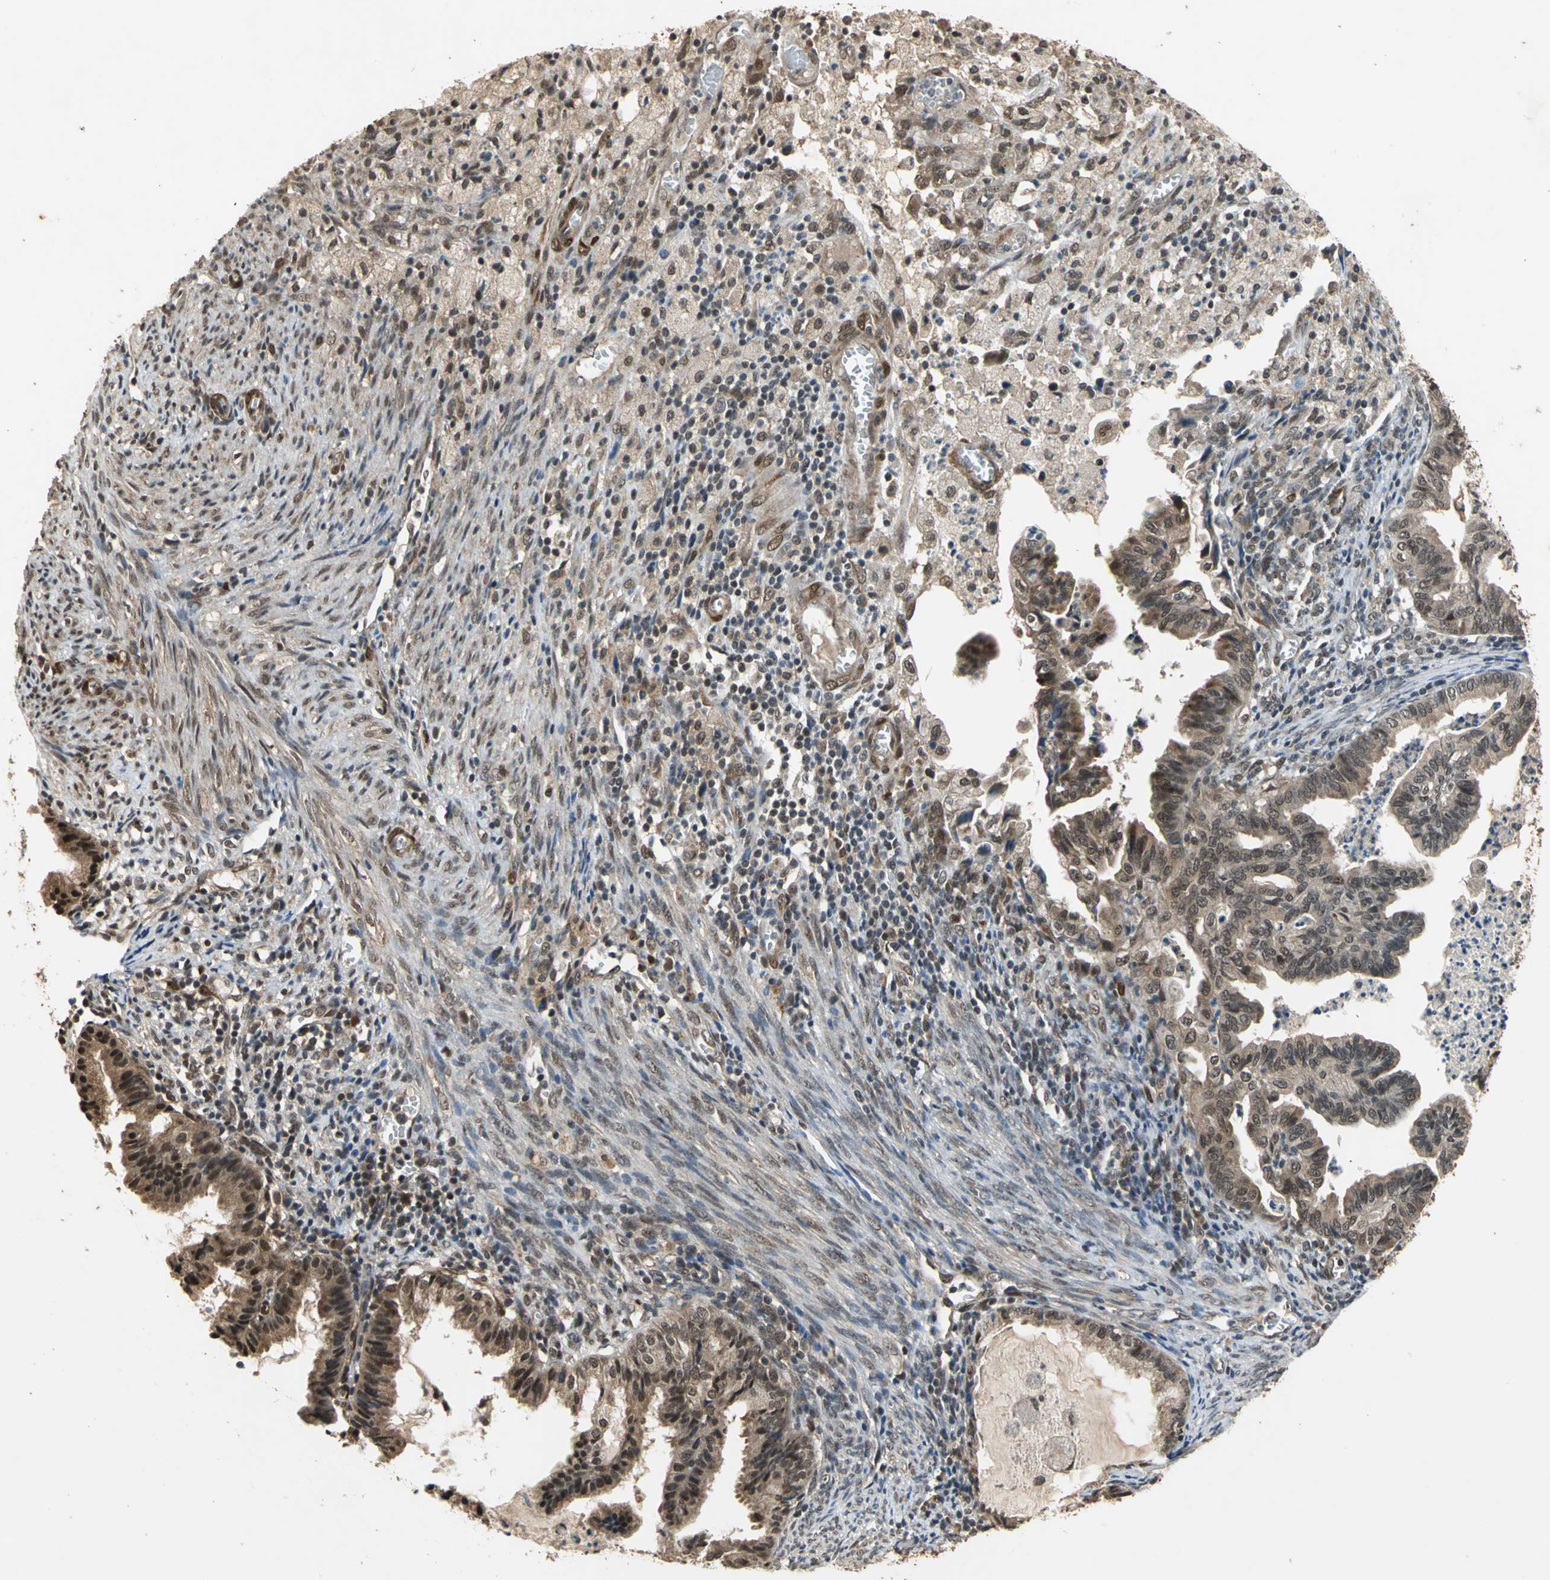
{"staining": {"intensity": "weak", "quantity": "25%-75%", "location": "cytoplasmic/membranous"}, "tissue": "cervical cancer", "cell_type": "Tumor cells", "image_type": "cancer", "snomed": [{"axis": "morphology", "description": "Normal tissue, NOS"}, {"axis": "morphology", "description": "Adenocarcinoma, NOS"}, {"axis": "topography", "description": "Cervix"}, {"axis": "topography", "description": "Endometrium"}], "caption": "Human cervical cancer (adenocarcinoma) stained with a protein marker demonstrates weak staining in tumor cells.", "gene": "NOTCH3", "patient": {"sex": "female", "age": 86}}